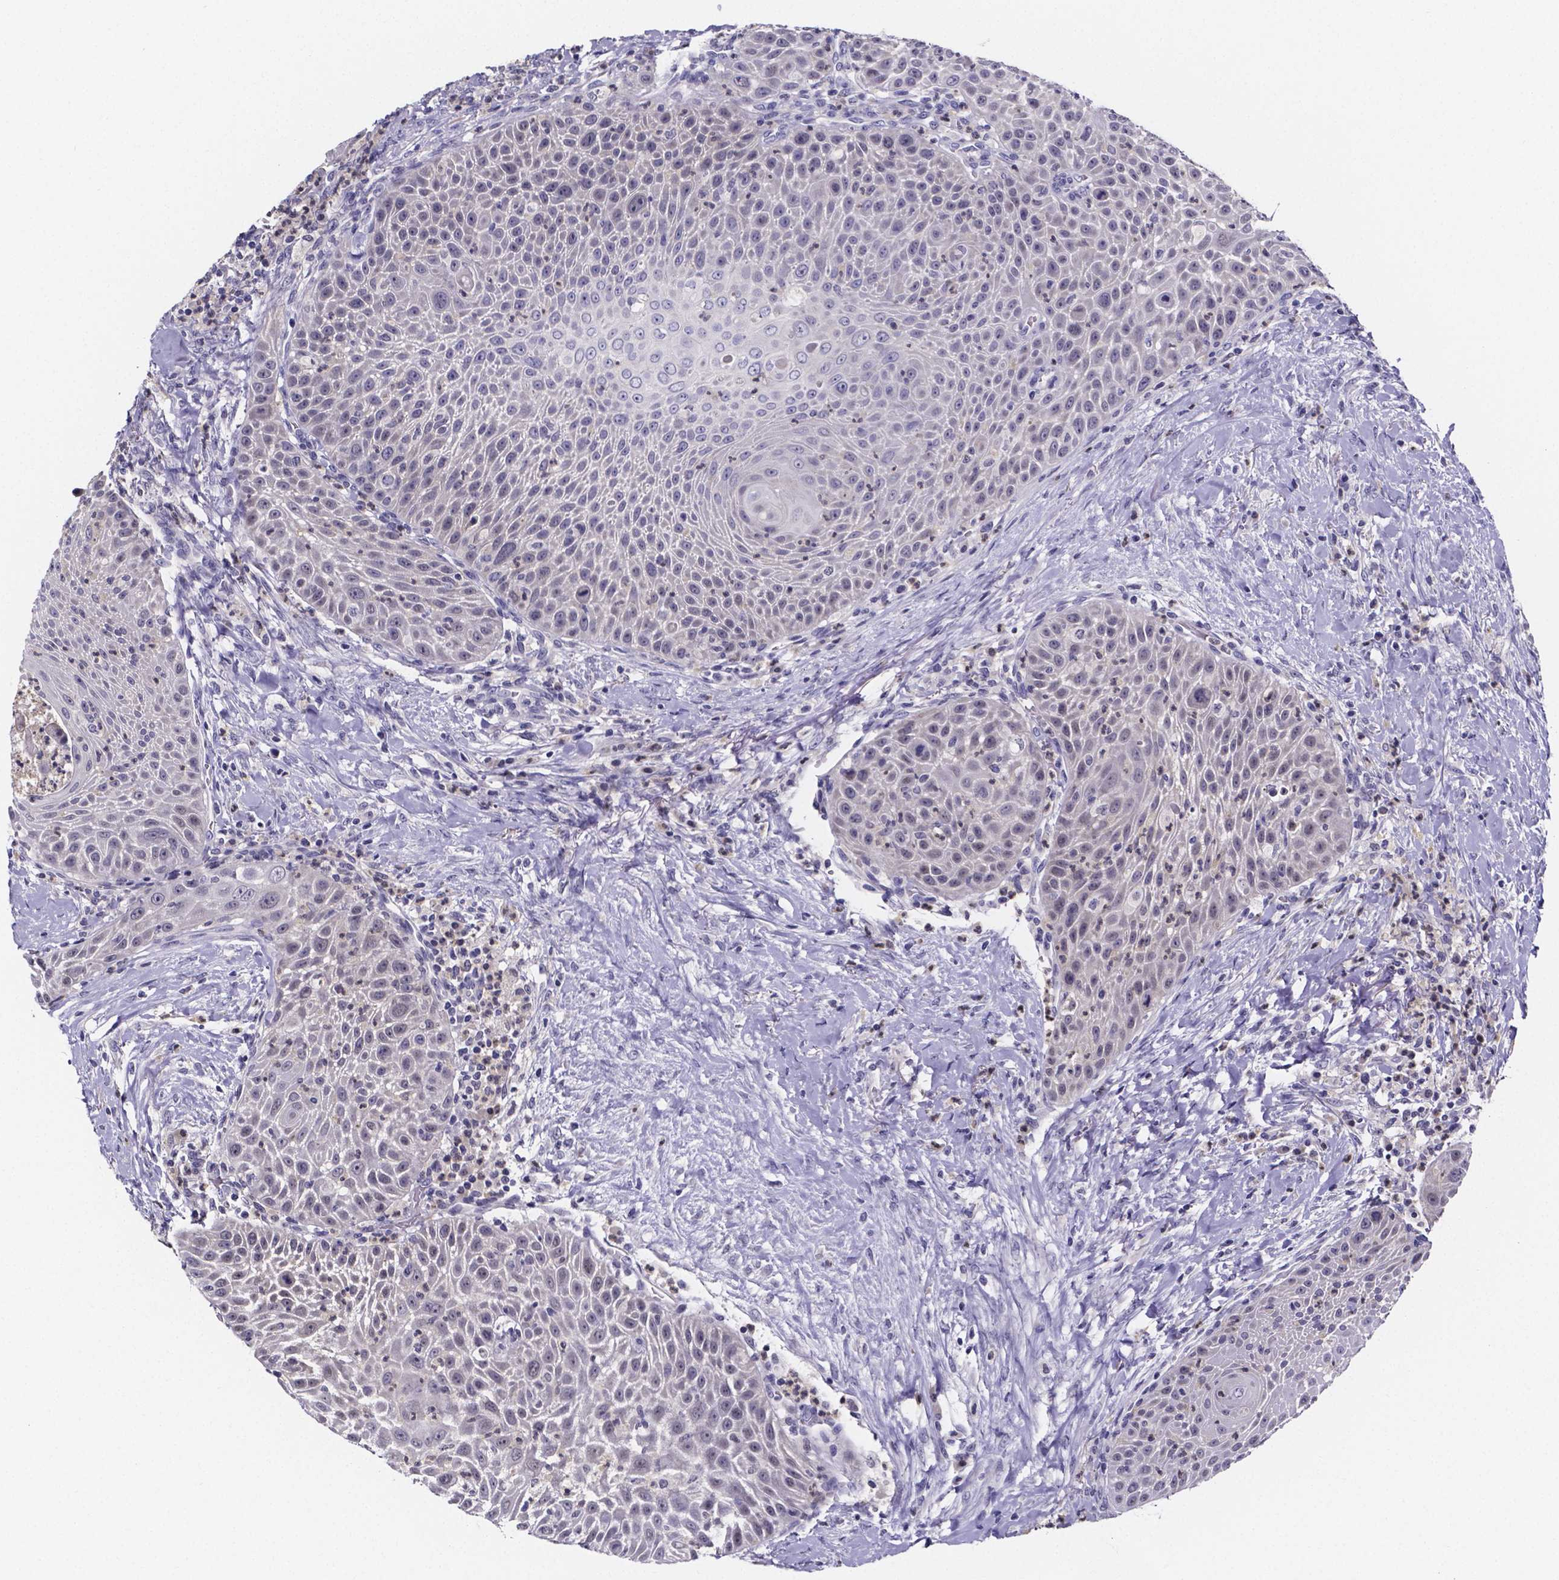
{"staining": {"intensity": "negative", "quantity": "none", "location": "none"}, "tissue": "head and neck cancer", "cell_type": "Tumor cells", "image_type": "cancer", "snomed": [{"axis": "morphology", "description": "Squamous cell carcinoma, NOS"}, {"axis": "topography", "description": "Head-Neck"}], "caption": "A high-resolution photomicrograph shows immunohistochemistry staining of squamous cell carcinoma (head and neck), which demonstrates no significant positivity in tumor cells.", "gene": "IZUMO1", "patient": {"sex": "male", "age": 69}}